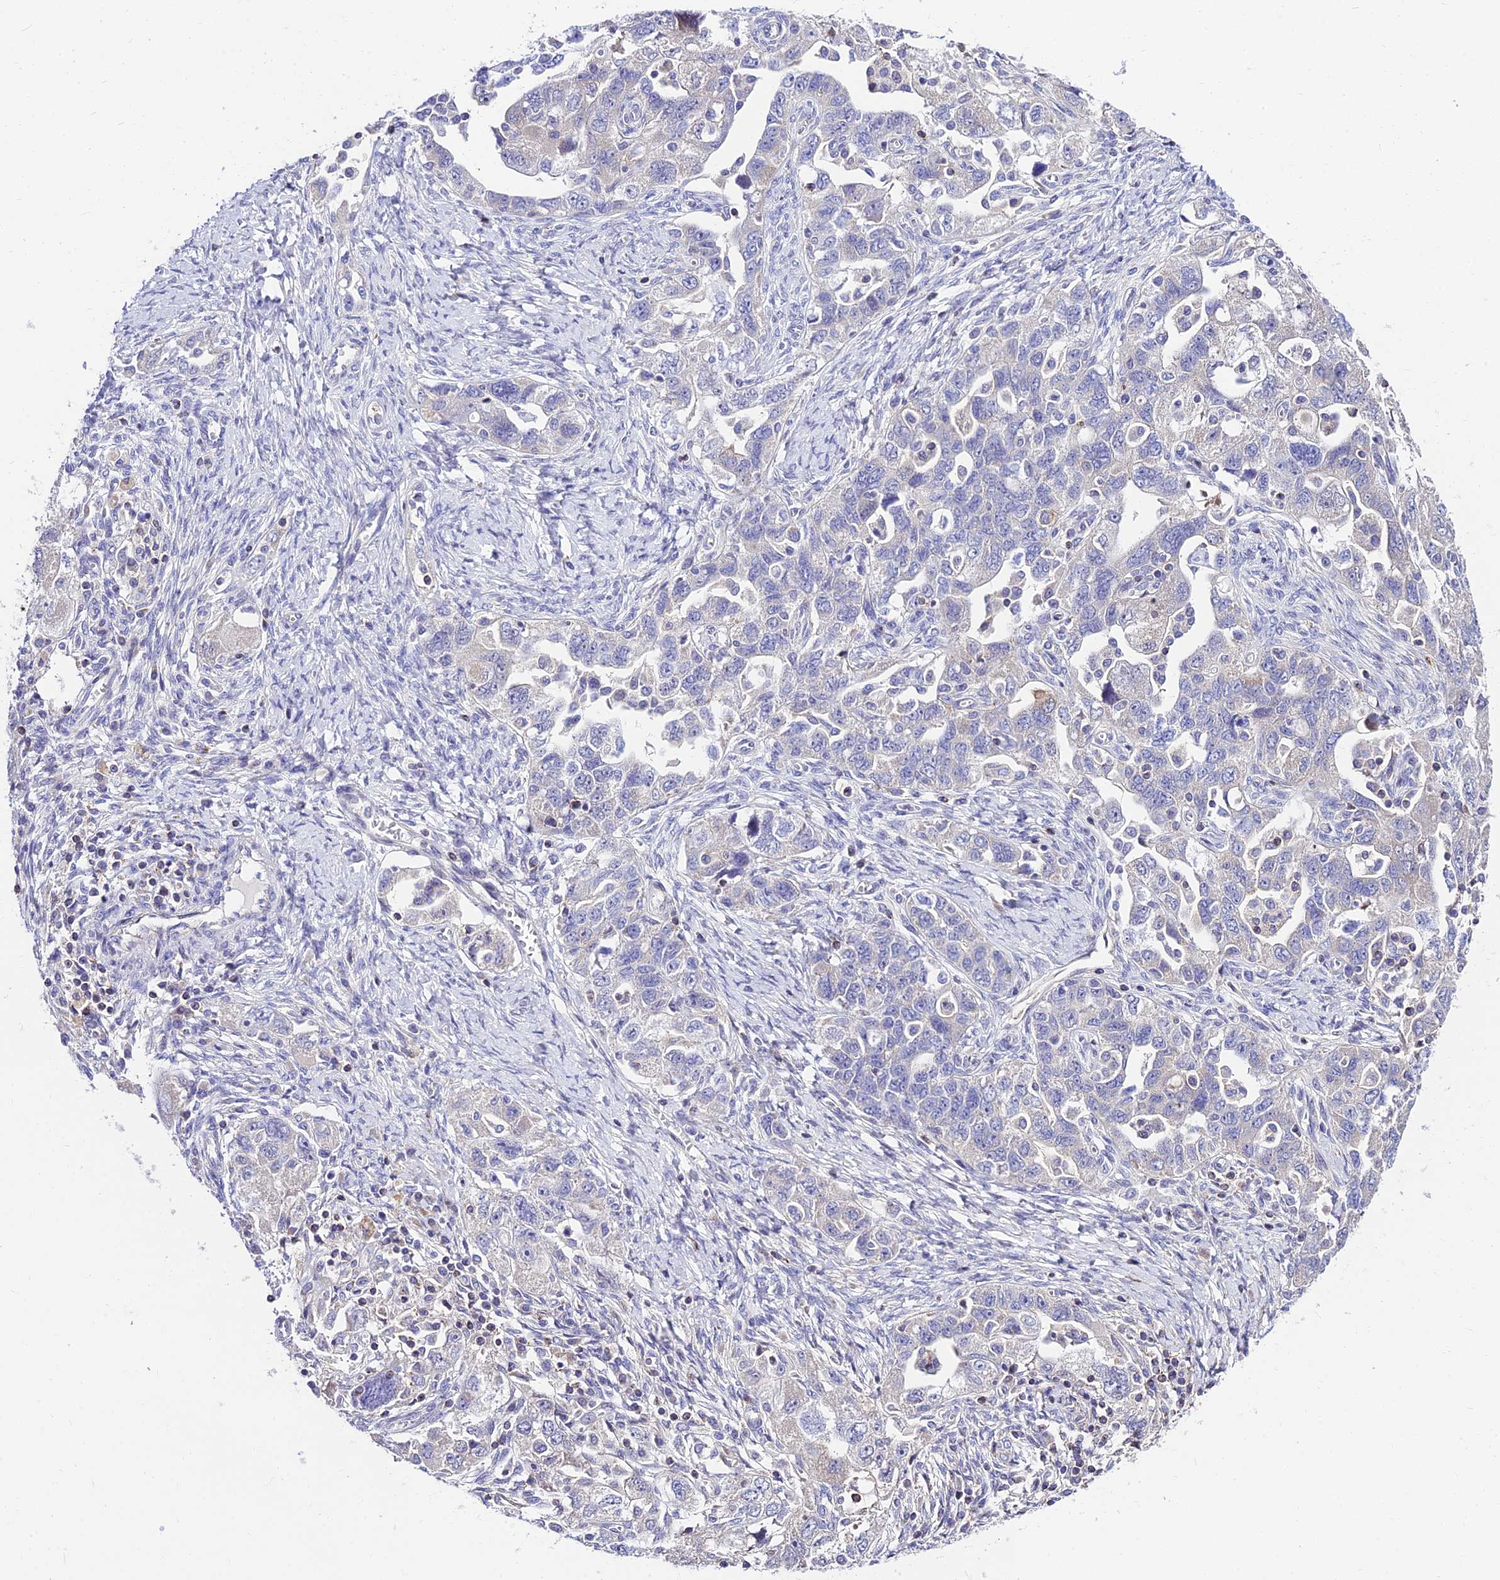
{"staining": {"intensity": "negative", "quantity": "none", "location": "none"}, "tissue": "ovarian cancer", "cell_type": "Tumor cells", "image_type": "cancer", "snomed": [{"axis": "morphology", "description": "Carcinoma, NOS"}, {"axis": "morphology", "description": "Cystadenocarcinoma, serous, NOS"}, {"axis": "topography", "description": "Ovary"}], "caption": "DAB immunohistochemical staining of ovarian cancer (carcinoma) displays no significant expression in tumor cells.", "gene": "C6orf132", "patient": {"sex": "female", "age": 69}}